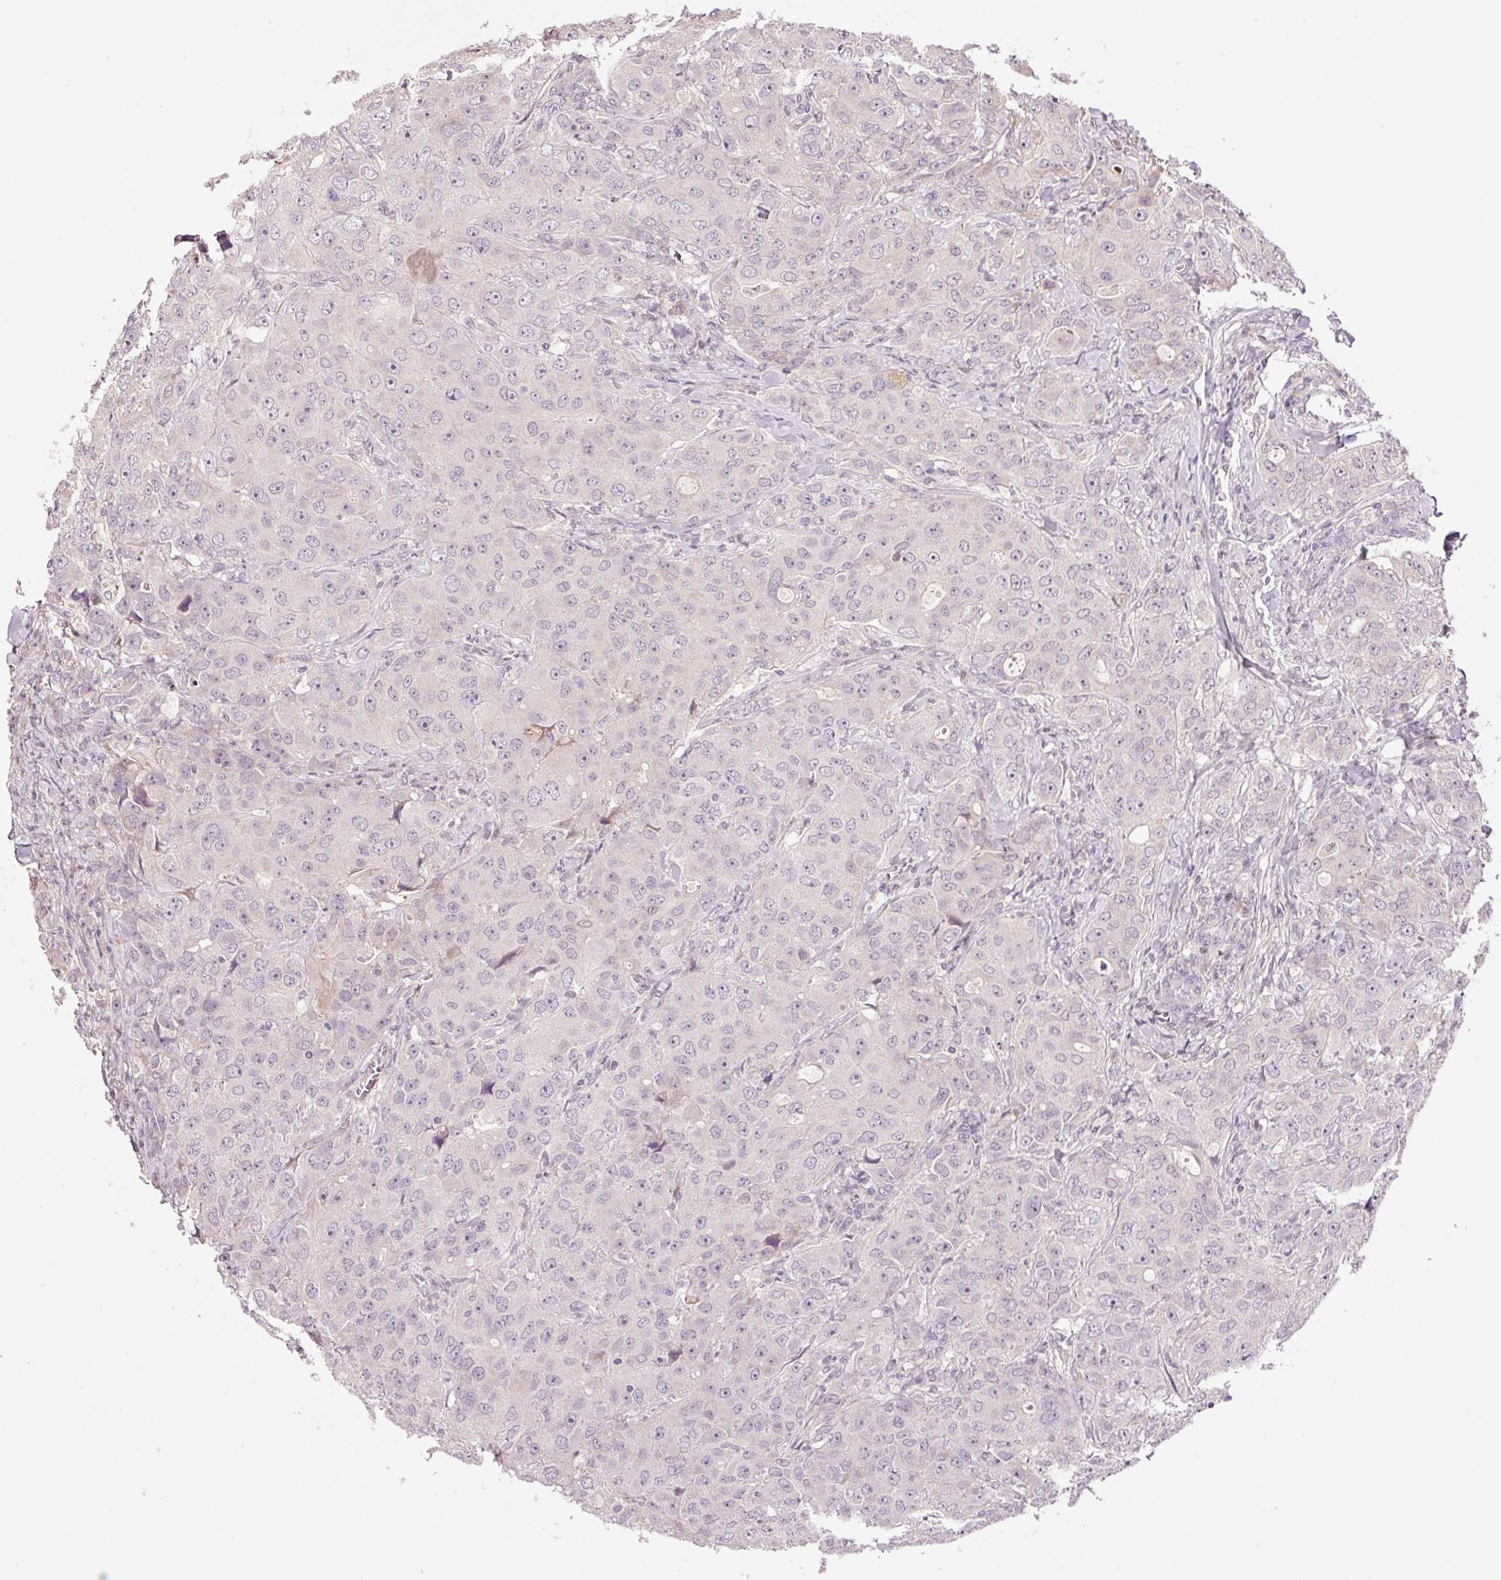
{"staining": {"intensity": "negative", "quantity": "none", "location": "none"}, "tissue": "breast cancer", "cell_type": "Tumor cells", "image_type": "cancer", "snomed": [{"axis": "morphology", "description": "Duct carcinoma"}, {"axis": "topography", "description": "Breast"}], "caption": "Immunohistochemistry (IHC) photomicrograph of human breast cancer stained for a protein (brown), which exhibits no expression in tumor cells.", "gene": "CMTM8", "patient": {"sex": "female", "age": 43}}